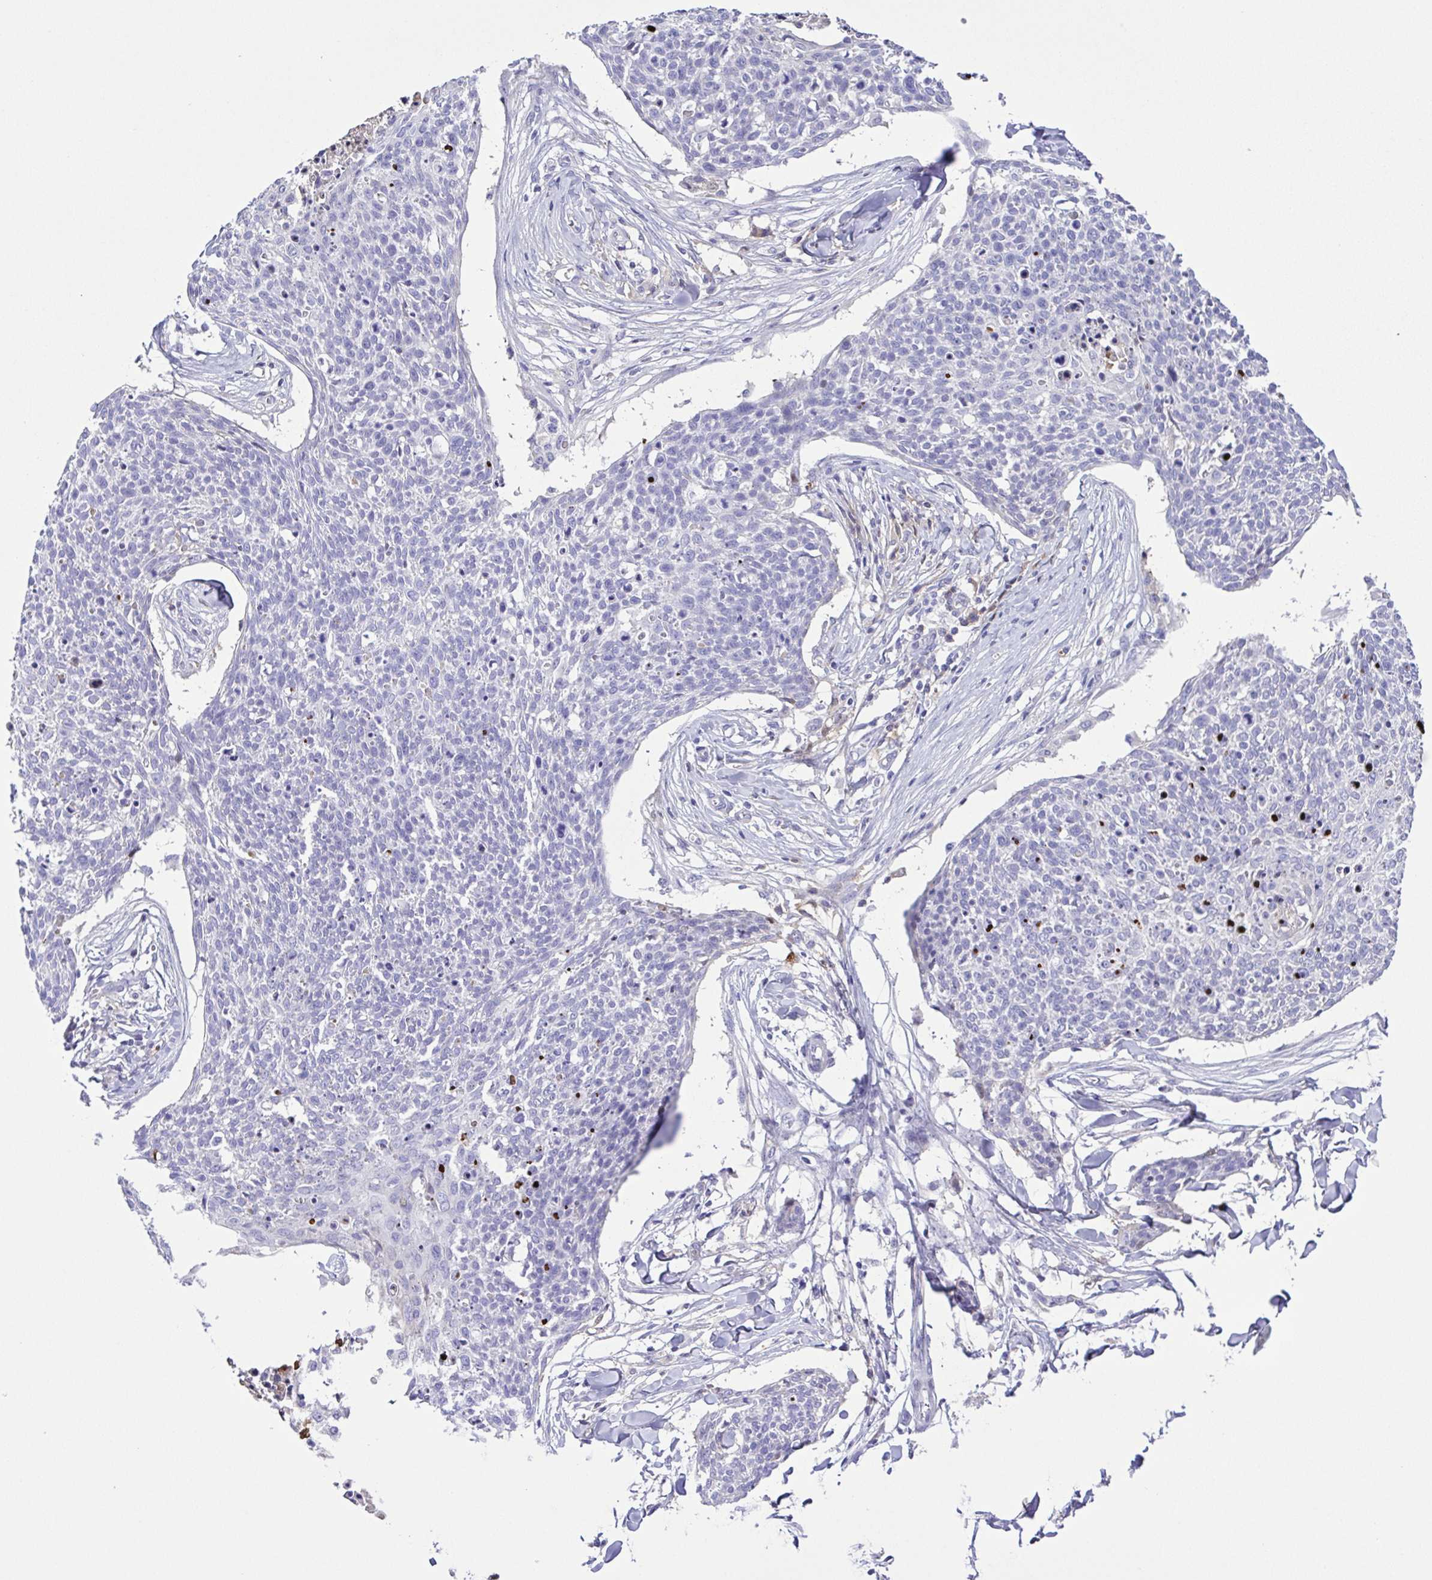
{"staining": {"intensity": "negative", "quantity": "none", "location": "none"}, "tissue": "skin cancer", "cell_type": "Tumor cells", "image_type": "cancer", "snomed": [{"axis": "morphology", "description": "Squamous cell carcinoma, NOS"}, {"axis": "topography", "description": "Skin"}, {"axis": "topography", "description": "Vulva"}], "caption": "IHC image of neoplastic tissue: skin cancer stained with DAB (3,3'-diaminobenzidine) displays no significant protein staining in tumor cells. (DAB immunohistochemistry with hematoxylin counter stain).", "gene": "IGFL1", "patient": {"sex": "female", "age": 75}}